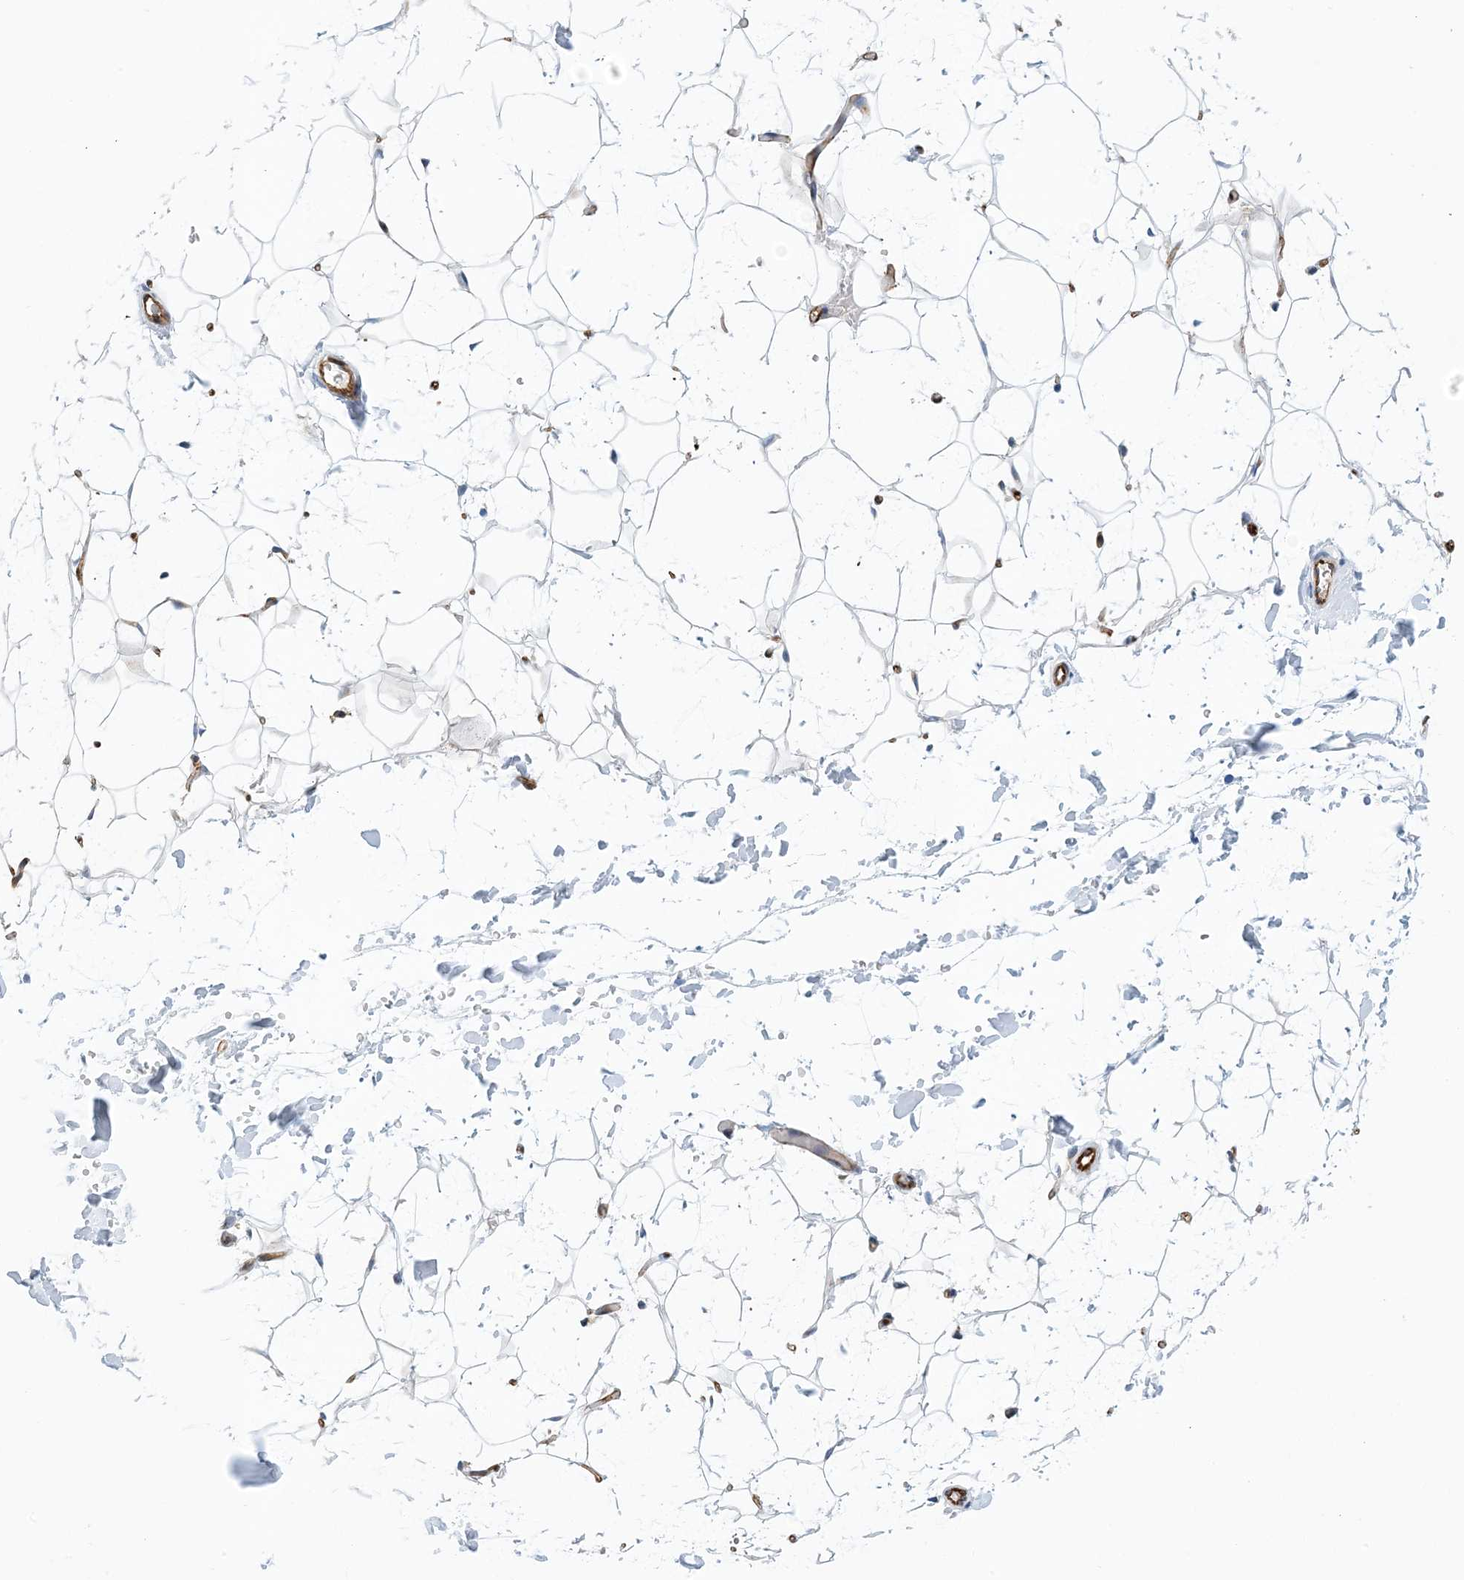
{"staining": {"intensity": "negative", "quantity": "none", "location": "none"}, "tissue": "adipose tissue", "cell_type": "Adipocytes", "image_type": "normal", "snomed": [{"axis": "morphology", "description": "Normal tissue, NOS"}, {"axis": "topography", "description": "Breast"}], "caption": "Immunohistochemistry (IHC) micrograph of normal adipose tissue: adipose tissue stained with DAB (3,3'-diaminobenzidine) displays no significant protein positivity in adipocytes.", "gene": "PCDHA2", "patient": {"sex": "female", "age": 26}}